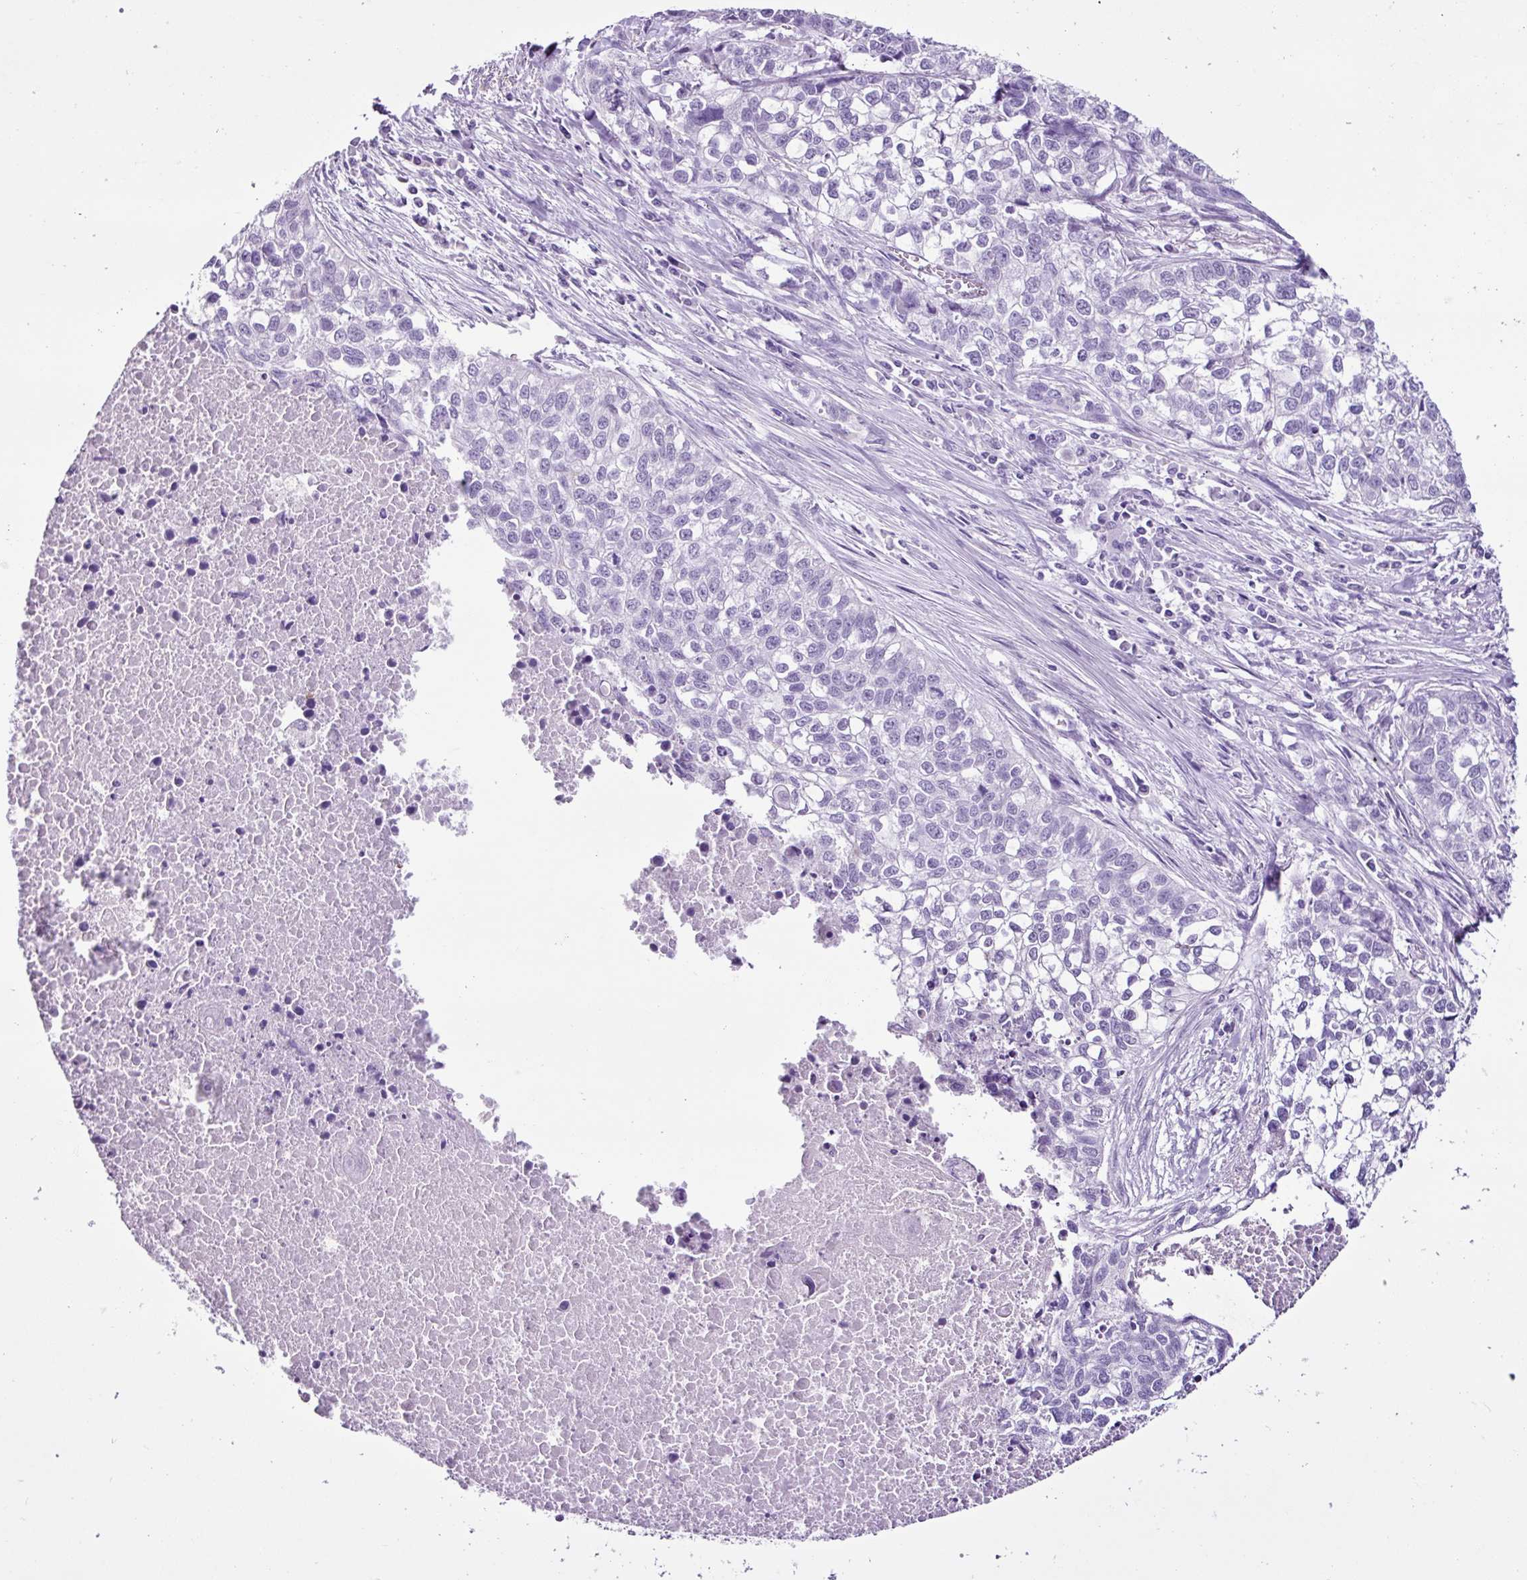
{"staining": {"intensity": "negative", "quantity": "none", "location": "none"}, "tissue": "lung cancer", "cell_type": "Tumor cells", "image_type": "cancer", "snomed": [{"axis": "morphology", "description": "Squamous cell carcinoma, NOS"}, {"axis": "topography", "description": "Lung"}], "caption": "Immunohistochemistry of lung cancer (squamous cell carcinoma) shows no positivity in tumor cells.", "gene": "PGR", "patient": {"sex": "male", "age": 74}}